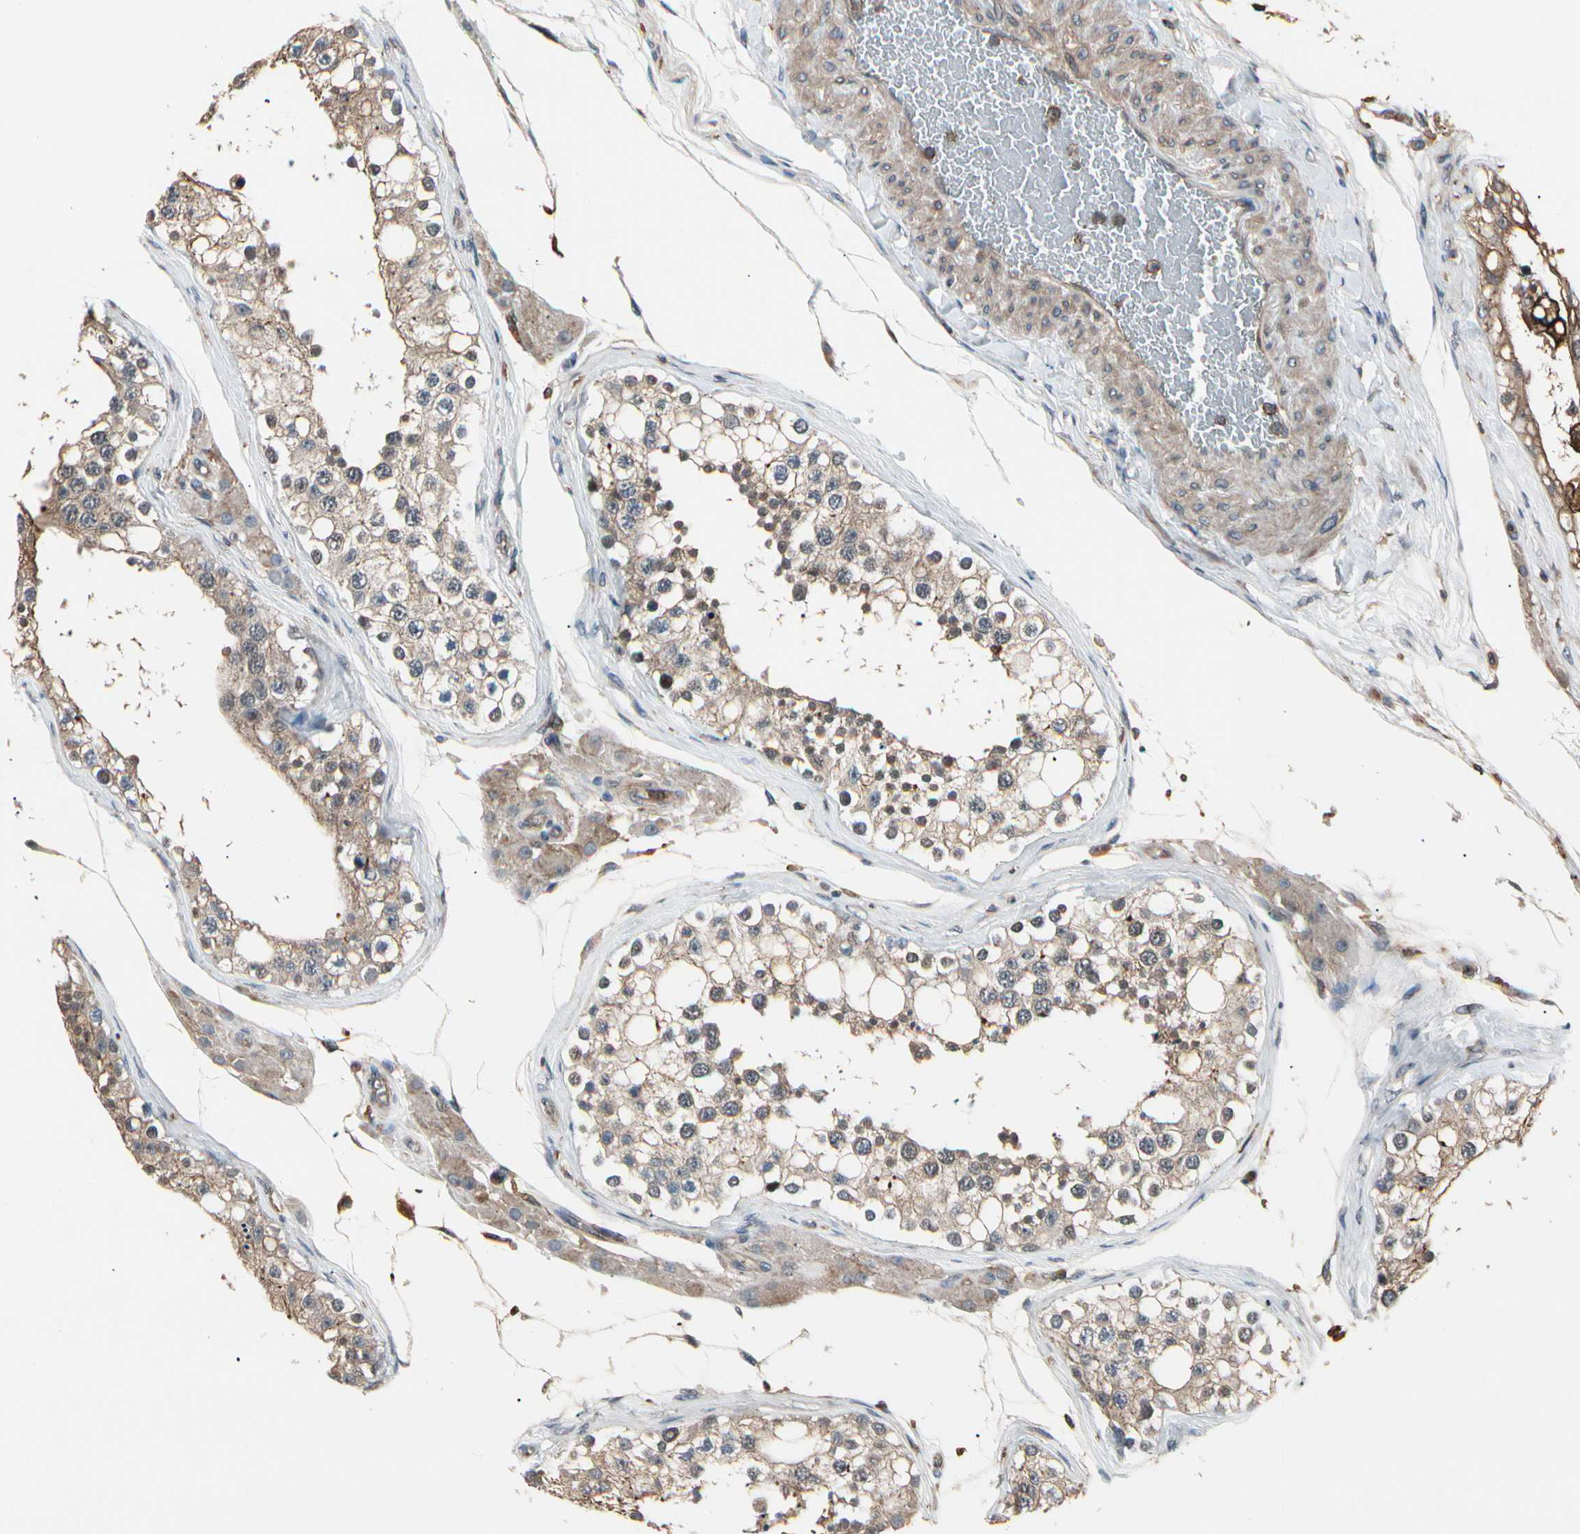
{"staining": {"intensity": "weak", "quantity": "25%-75%", "location": "cytoplasmic/membranous,nuclear"}, "tissue": "testis", "cell_type": "Cells in seminiferous ducts", "image_type": "normal", "snomed": [{"axis": "morphology", "description": "Normal tissue, NOS"}, {"axis": "topography", "description": "Testis"}], "caption": "DAB (3,3'-diaminobenzidine) immunohistochemical staining of unremarkable testis exhibits weak cytoplasmic/membranous,nuclear protein expression in approximately 25%-75% of cells in seminiferous ducts. The protein of interest is shown in brown color, while the nuclei are stained blue.", "gene": "MAPK13", "patient": {"sex": "male", "age": 68}}